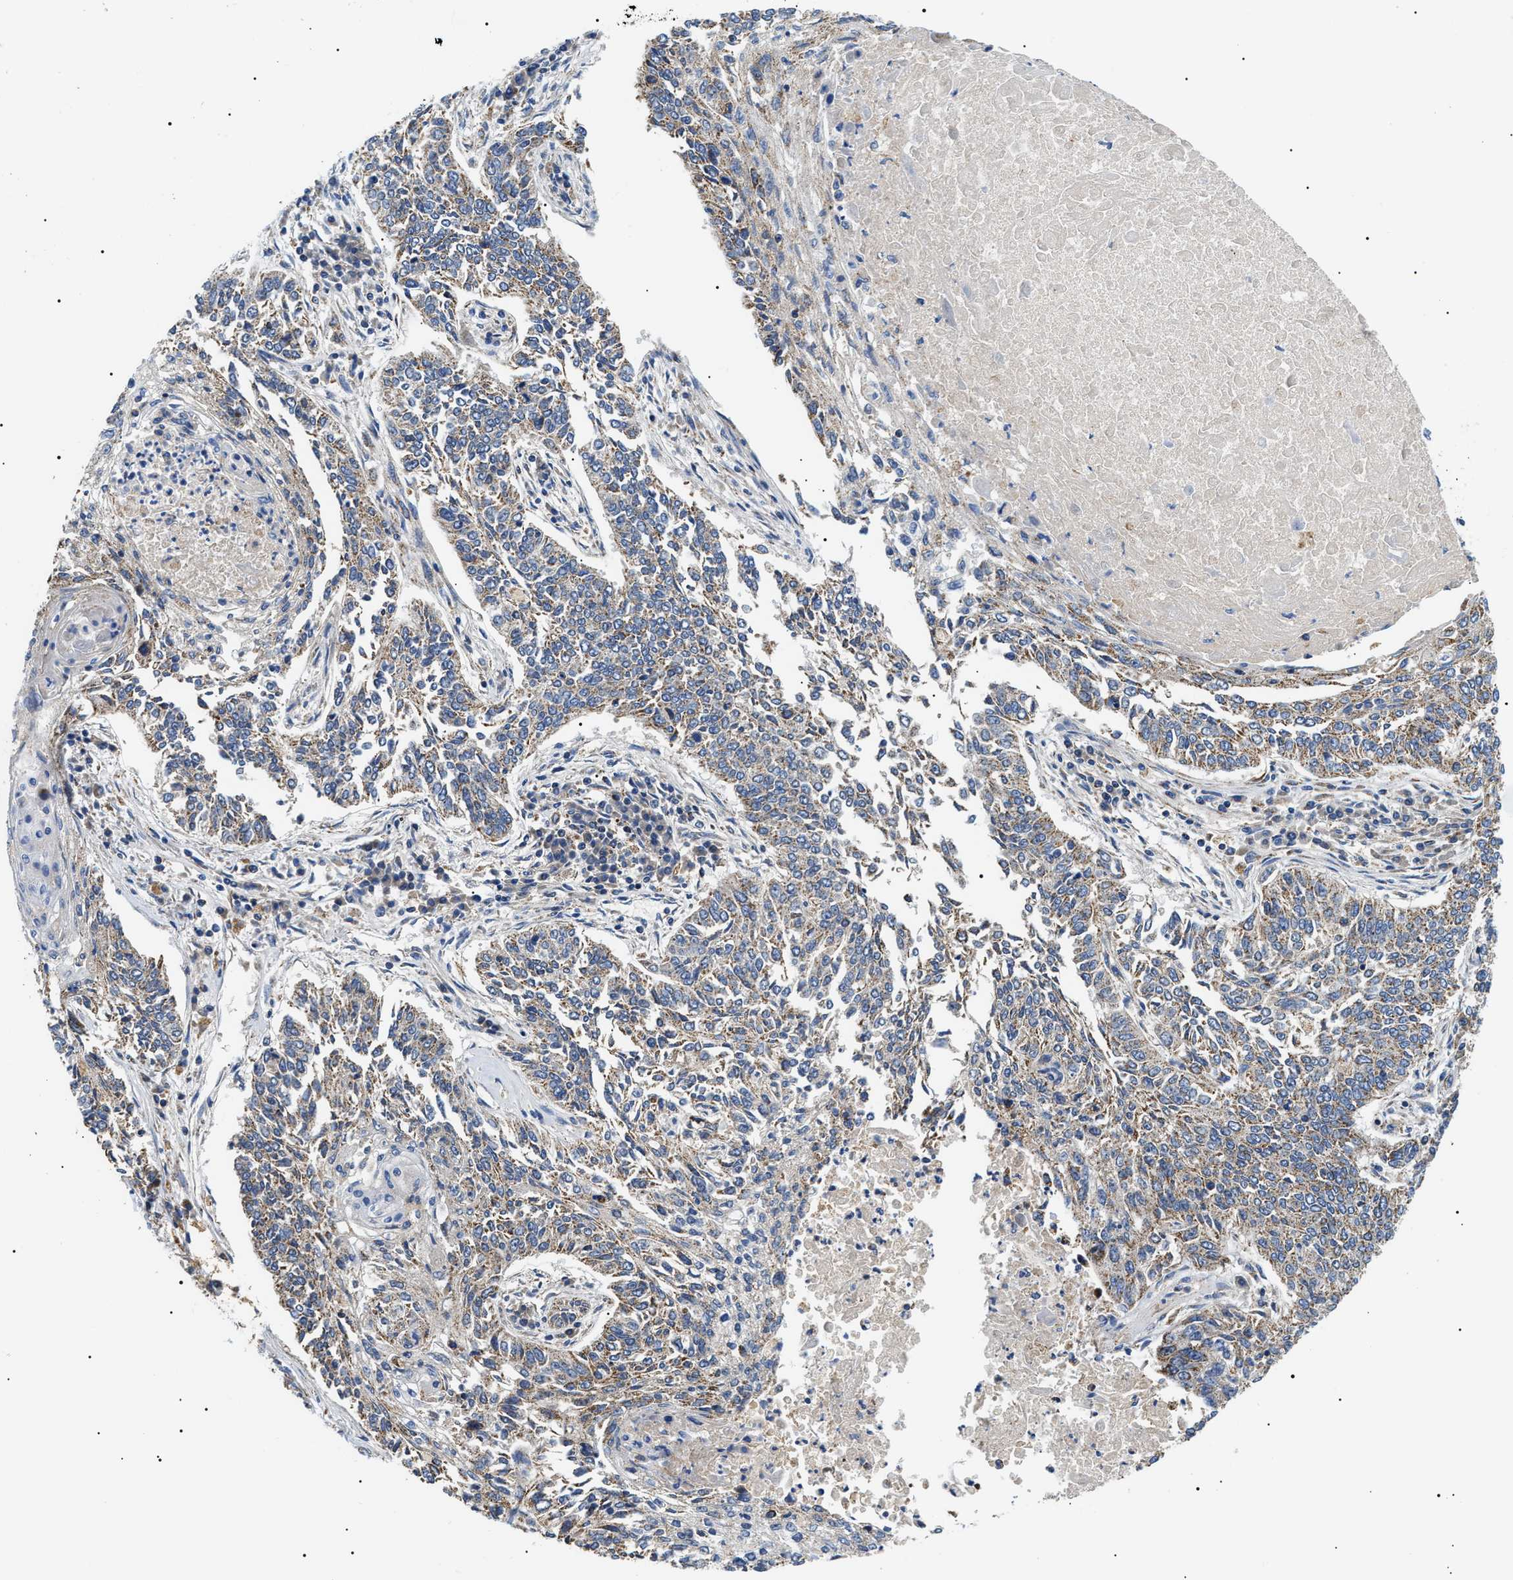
{"staining": {"intensity": "weak", "quantity": ">75%", "location": "cytoplasmic/membranous"}, "tissue": "lung cancer", "cell_type": "Tumor cells", "image_type": "cancer", "snomed": [{"axis": "morphology", "description": "Normal tissue, NOS"}, {"axis": "morphology", "description": "Squamous cell carcinoma, NOS"}, {"axis": "topography", "description": "Cartilage tissue"}, {"axis": "topography", "description": "Bronchus"}, {"axis": "topography", "description": "Lung"}], "caption": "Tumor cells demonstrate weak cytoplasmic/membranous staining in about >75% of cells in lung cancer (squamous cell carcinoma).", "gene": "OXSM", "patient": {"sex": "female", "age": 49}}